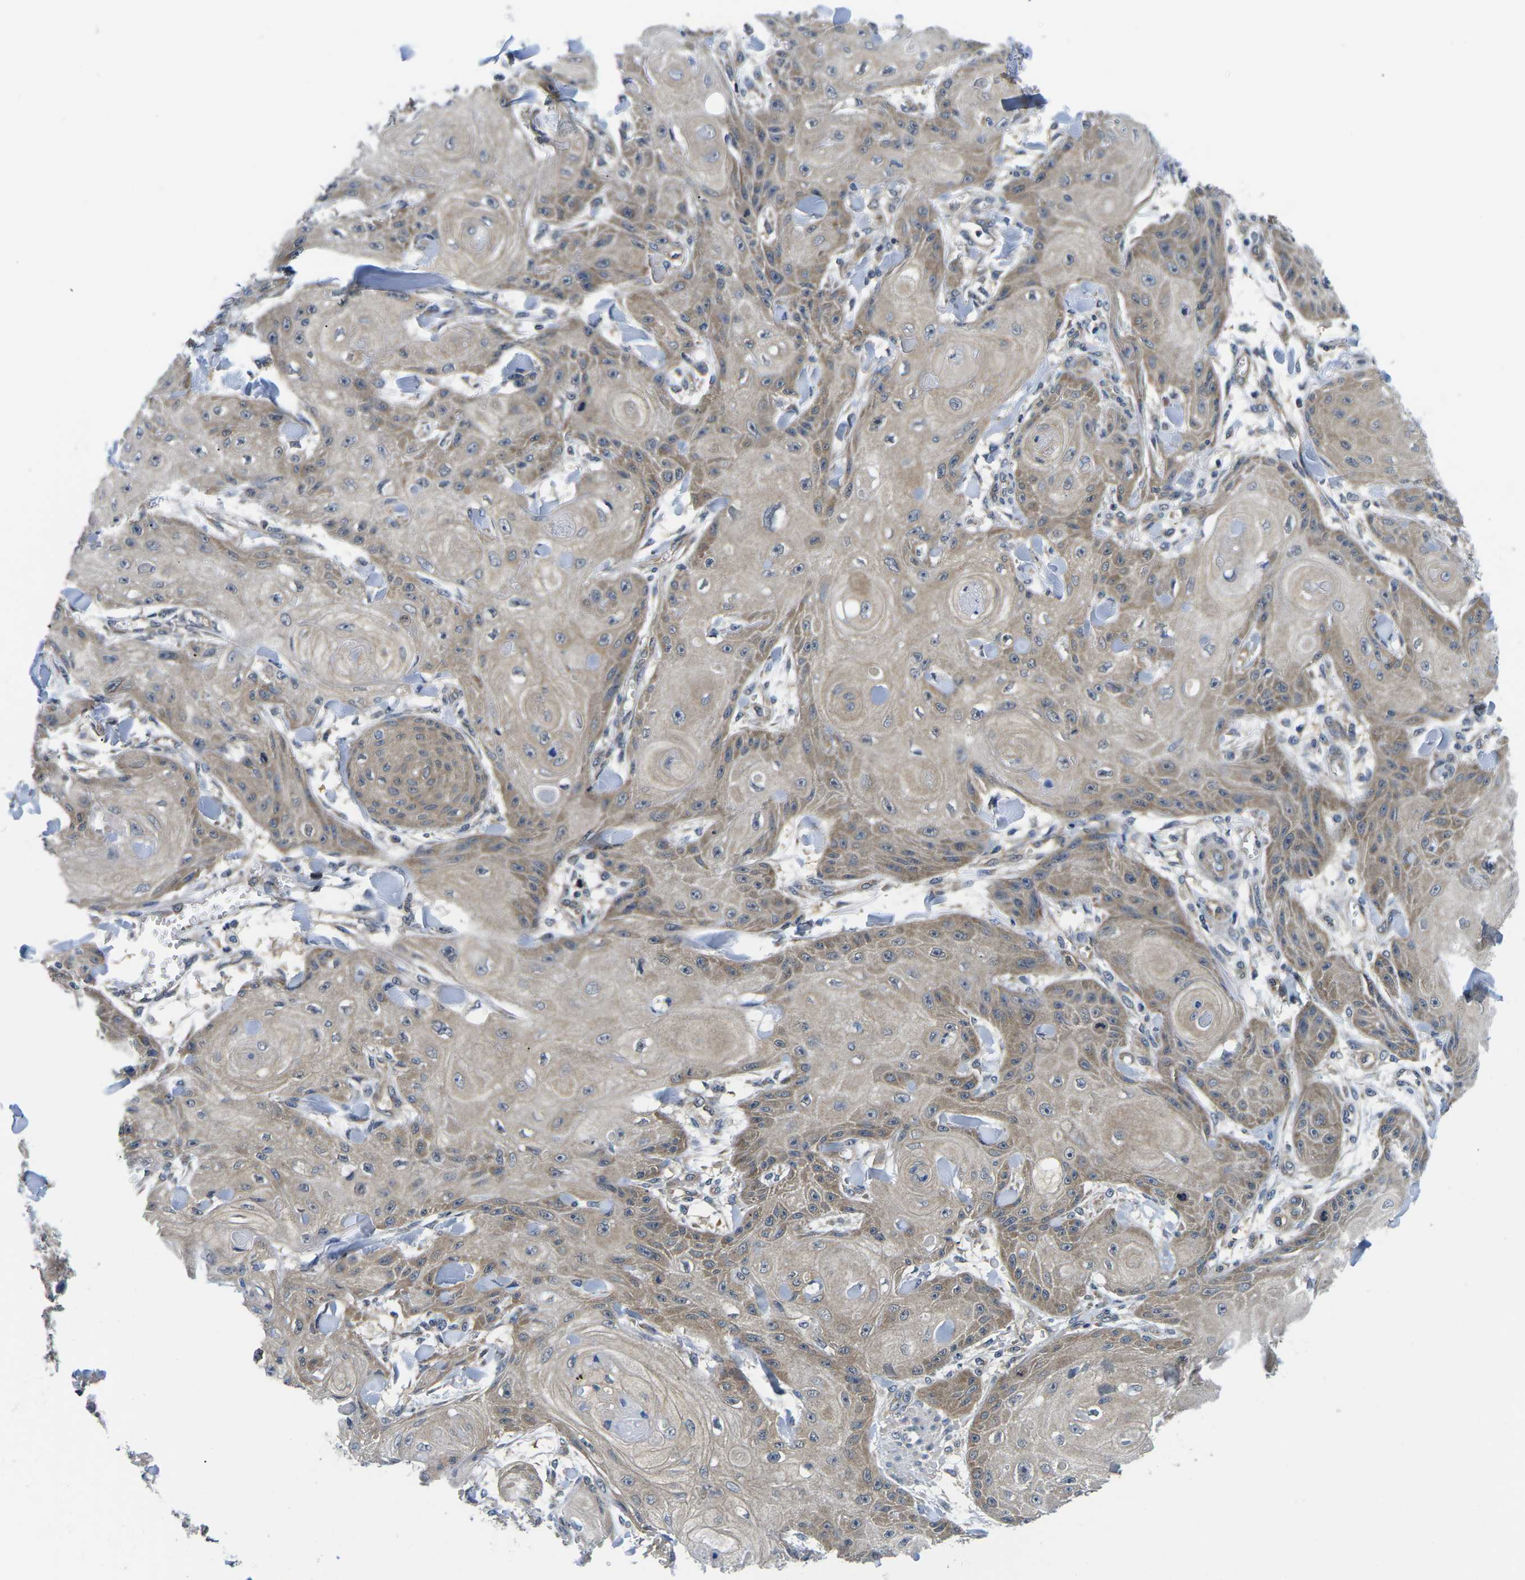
{"staining": {"intensity": "moderate", "quantity": ">75%", "location": "cytoplasmic/membranous"}, "tissue": "skin cancer", "cell_type": "Tumor cells", "image_type": "cancer", "snomed": [{"axis": "morphology", "description": "Squamous cell carcinoma, NOS"}, {"axis": "topography", "description": "Skin"}], "caption": "This is a micrograph of immunohistochemistry staining of skin cancer, which shows moderate staining in the cytoplasmic/membranous of tumor cells.", "gene": "GSK3B", "patient": {"sex": "male", "age": 74}}